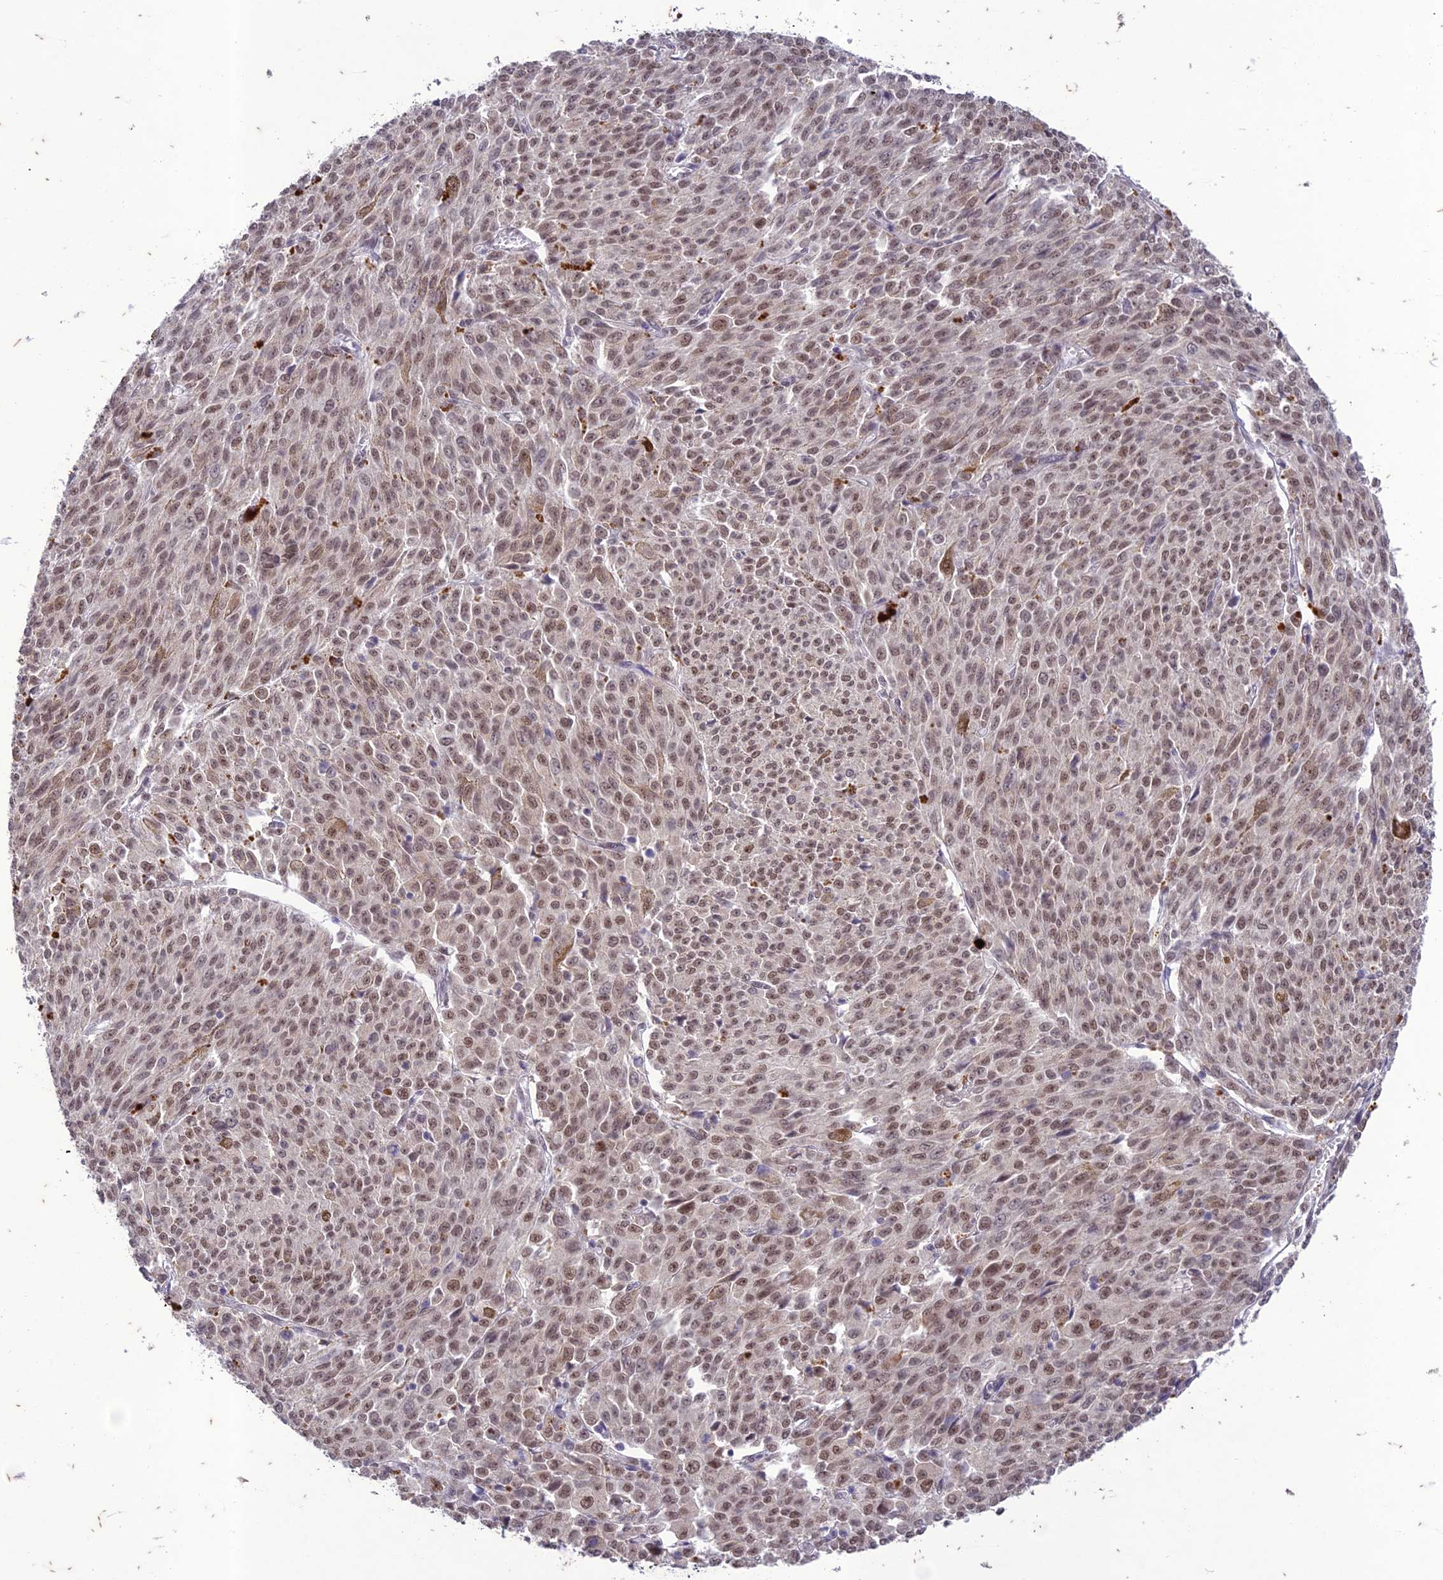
{"staining": {"intensity": "moderate", "quantity": ">75%", "location": "nuclear"}, "tissue": "melanoma", "cell_type": "Tumor cells", "image_type": "cancer", "snomed": [{"axis": "morphology", "description": "Malignant melanoma, NOS"}, {"axis": "topography", "description": "Skin"}], "caption": "Moderate nuclear protein expression is appreciated in about >75% of tumor cells in melanoma.", "gene": "POP4", "patient": {"sex": "female", "age": 52}}